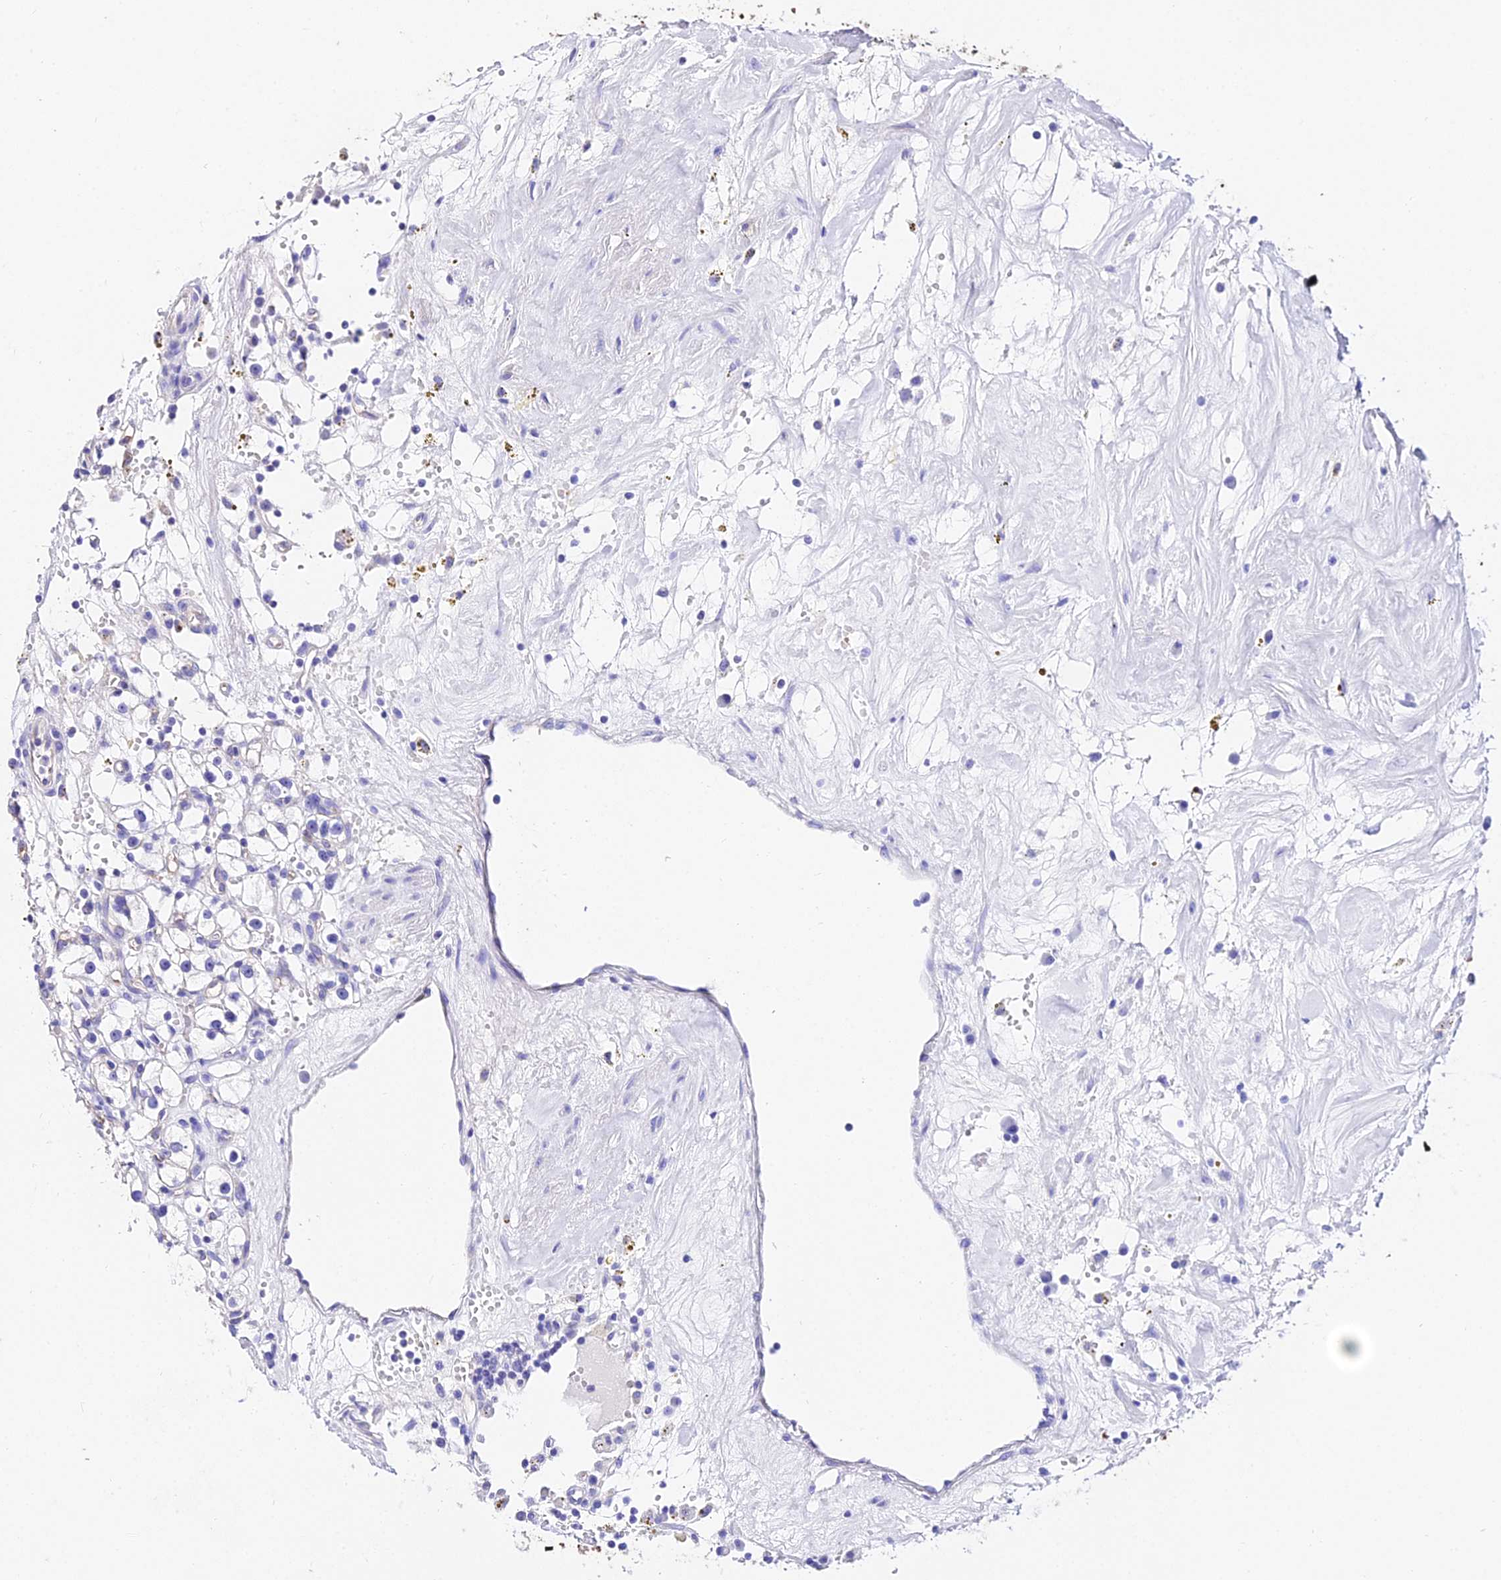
{"staining": {"intensity": "negative", "quantity": "none", "location": "none"}, "tissue": "renal cancer", "cell_type": "Tumor cells", "image_type": "cancer", "snomed": [{"axis": "morphology", "description": "Adenocarcinoma, NOS"}, {"axis": "topography", "description": "Kidney"}], "caption": "An image of human renal adenocarcinoma is negative for staining in tumor cells.", "gene": "DAW1", "patient": {"sex": "male", "age": 56}}